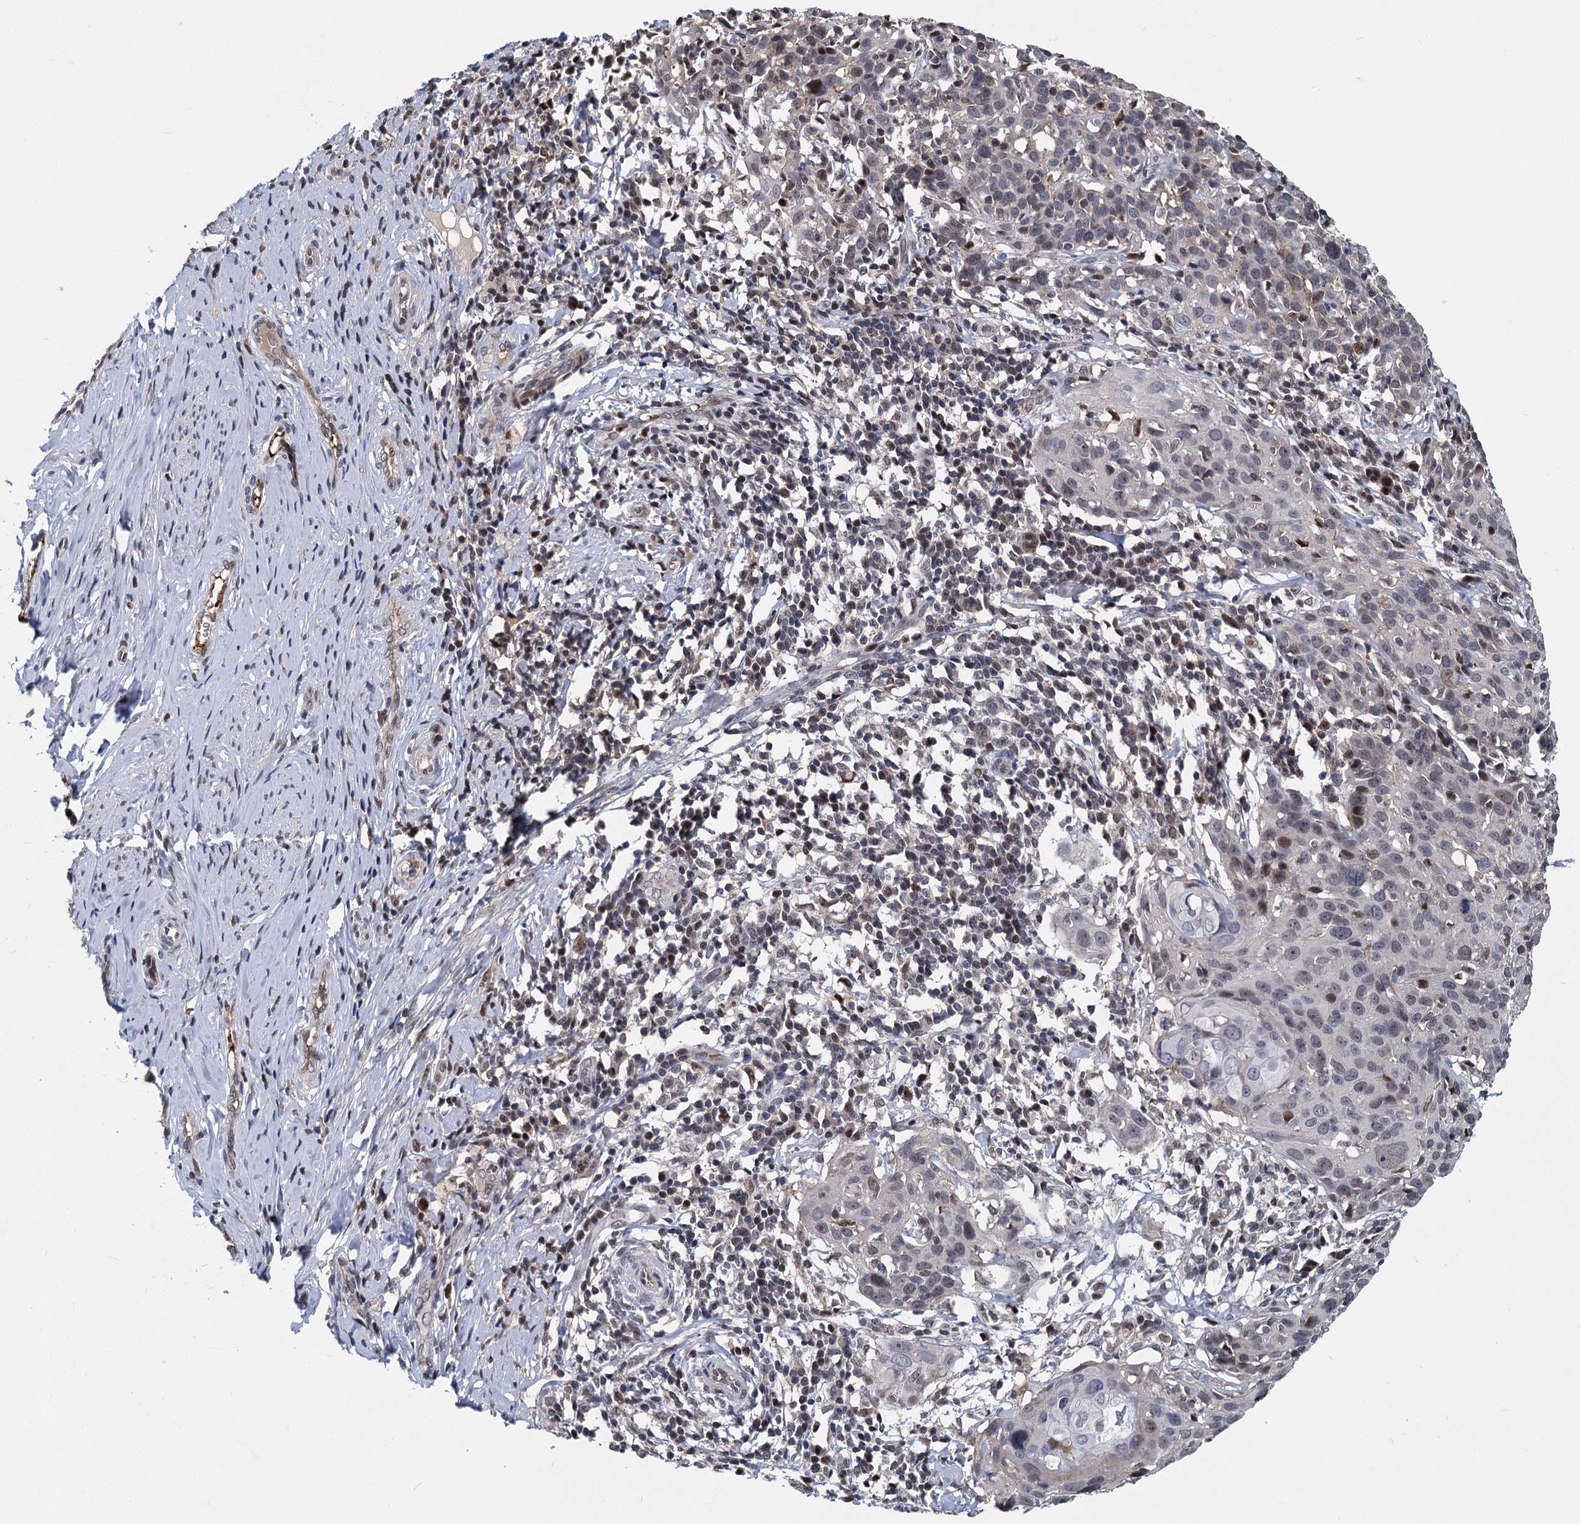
{"staining": {"intensity": "weak", "quantity": ">75%", "location": "nuclear"}, "tissue": "cervical cancer", "cell_type": "Tumor cells", "image_type": "cancer", "snomed": [{"axis": "morphology", "description": "Squamous cell carcinoma, NOS"}, {"axis": "topography", "description": "Cervix"}], "caption": "Immunohistochemistry of human cervical squamous cell carcinoma shows low levels of weak nuclear positivity in about >75% of tumor cells.", "gene": "FANCI", "patient": {"sex": "female", "age": 50}}